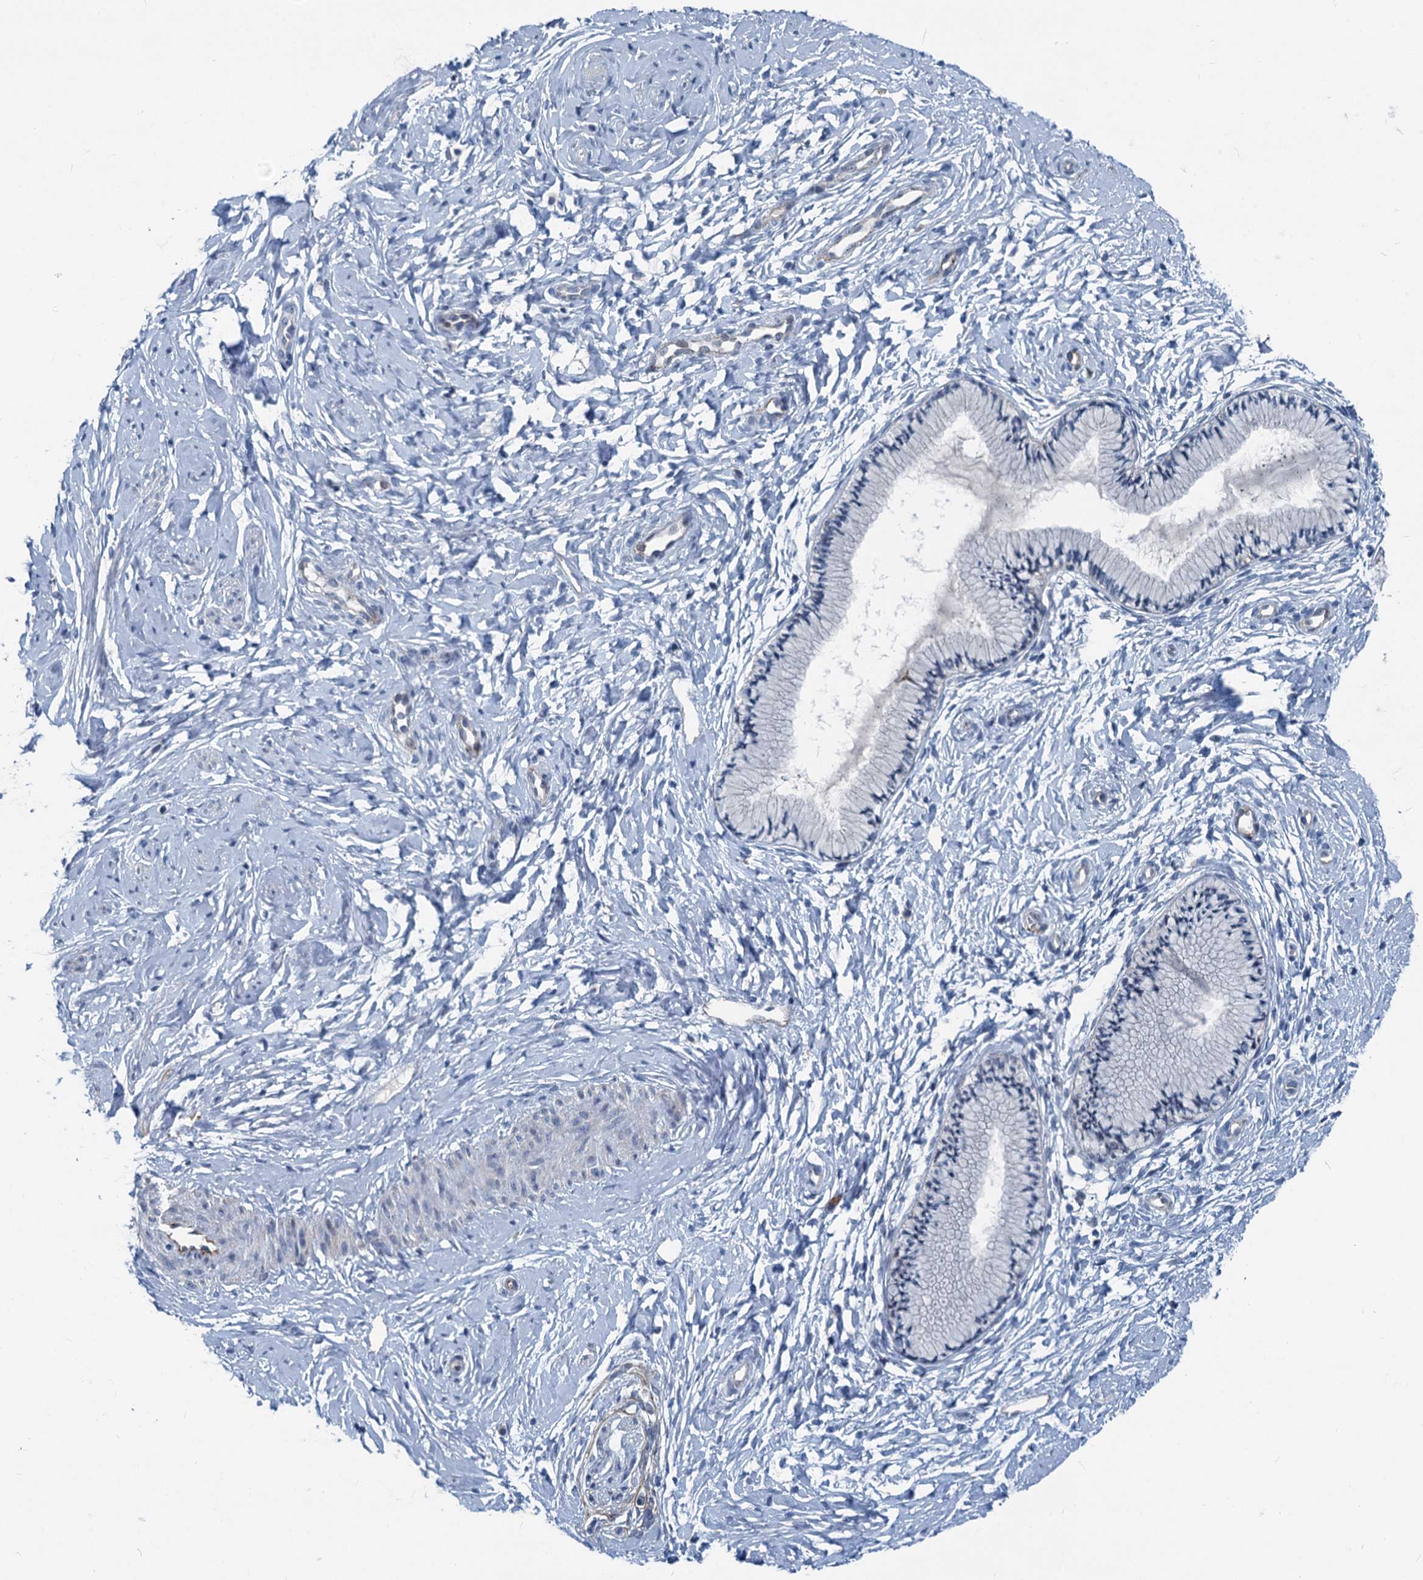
{"staining": {"intensity": "negative", "quantity": "none", "location": "none"}, "tissue": "cervix", "cell_type": "Glandular cells", "image_type": "normal", "snomed": [{"axis": "morphology", "description": "Normal tissue, NOS"}, {"axis": "topography", "description": "Cervix"}], "caption": "This is a micrograph of IHC staining of normal cervix, which shows no positivity in glandular cells. (DAB (3,3'-diaminobenzidine) IHC with hematoxylin counter stain).", "gene": "ASXL3", "patient": {"sex": "female", "age": 33}}